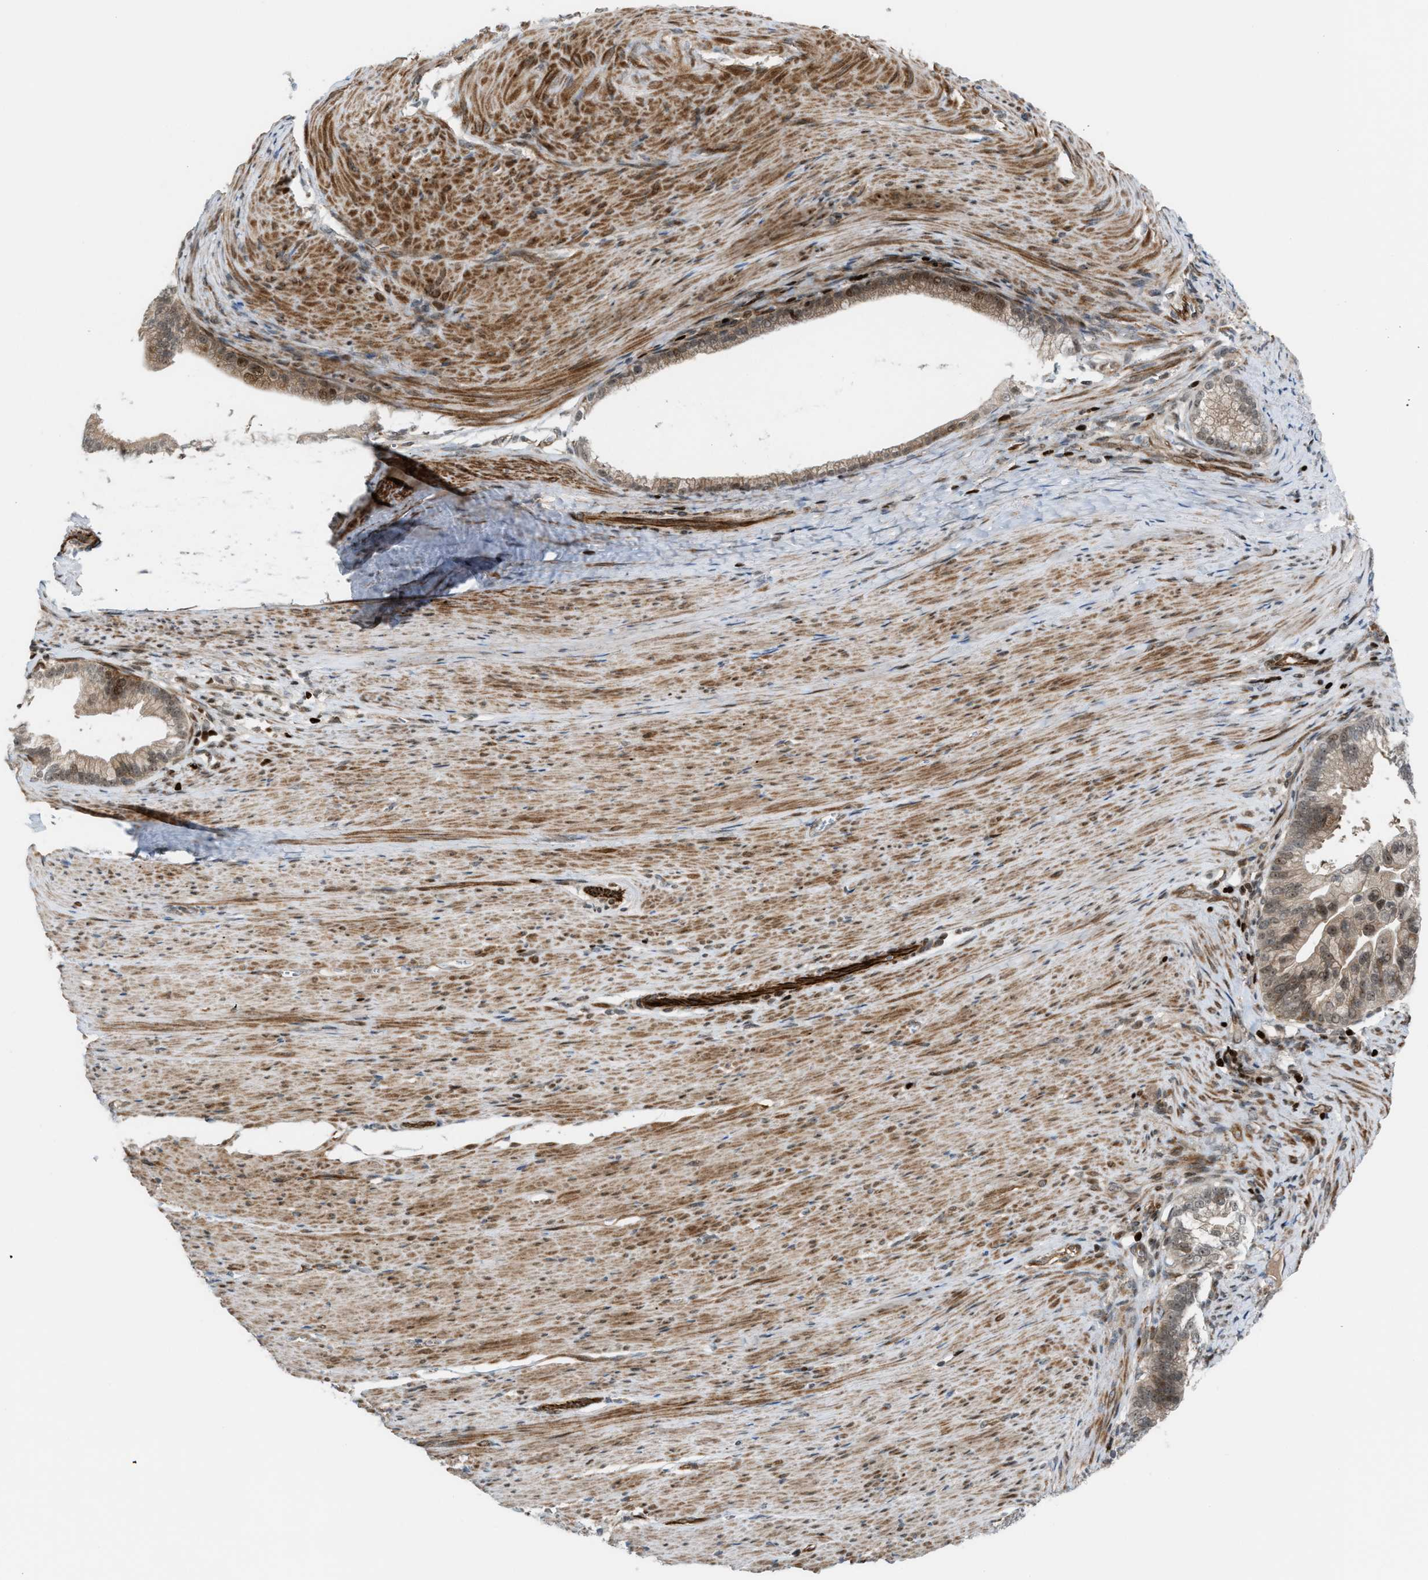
{"staining": {"intensity": "weak", "quantity": ">75%", "location": "cytoplasmic/membranous,nuclear"}, "tissue": "pancreatic cancer", "cell_type": "Tumor cells", "image_type": "cancer", "snomed": [{"axis": "morphology", "description": "Adenocarcinoma, NOS"}, {"axis": "topography", "description": "Pancreas"}], "caption": "Immunohistochemical staining of pancreatic cancer (adenocarcinoma) reveals weak cytoplasmic/membranous and nuclear protein staining in about >75% of tumor cells. (DAB IHC with brightfield microscopy, high magnification).", "gene": "ZNF276", "patient": {"sex": "male", "age": 69}}